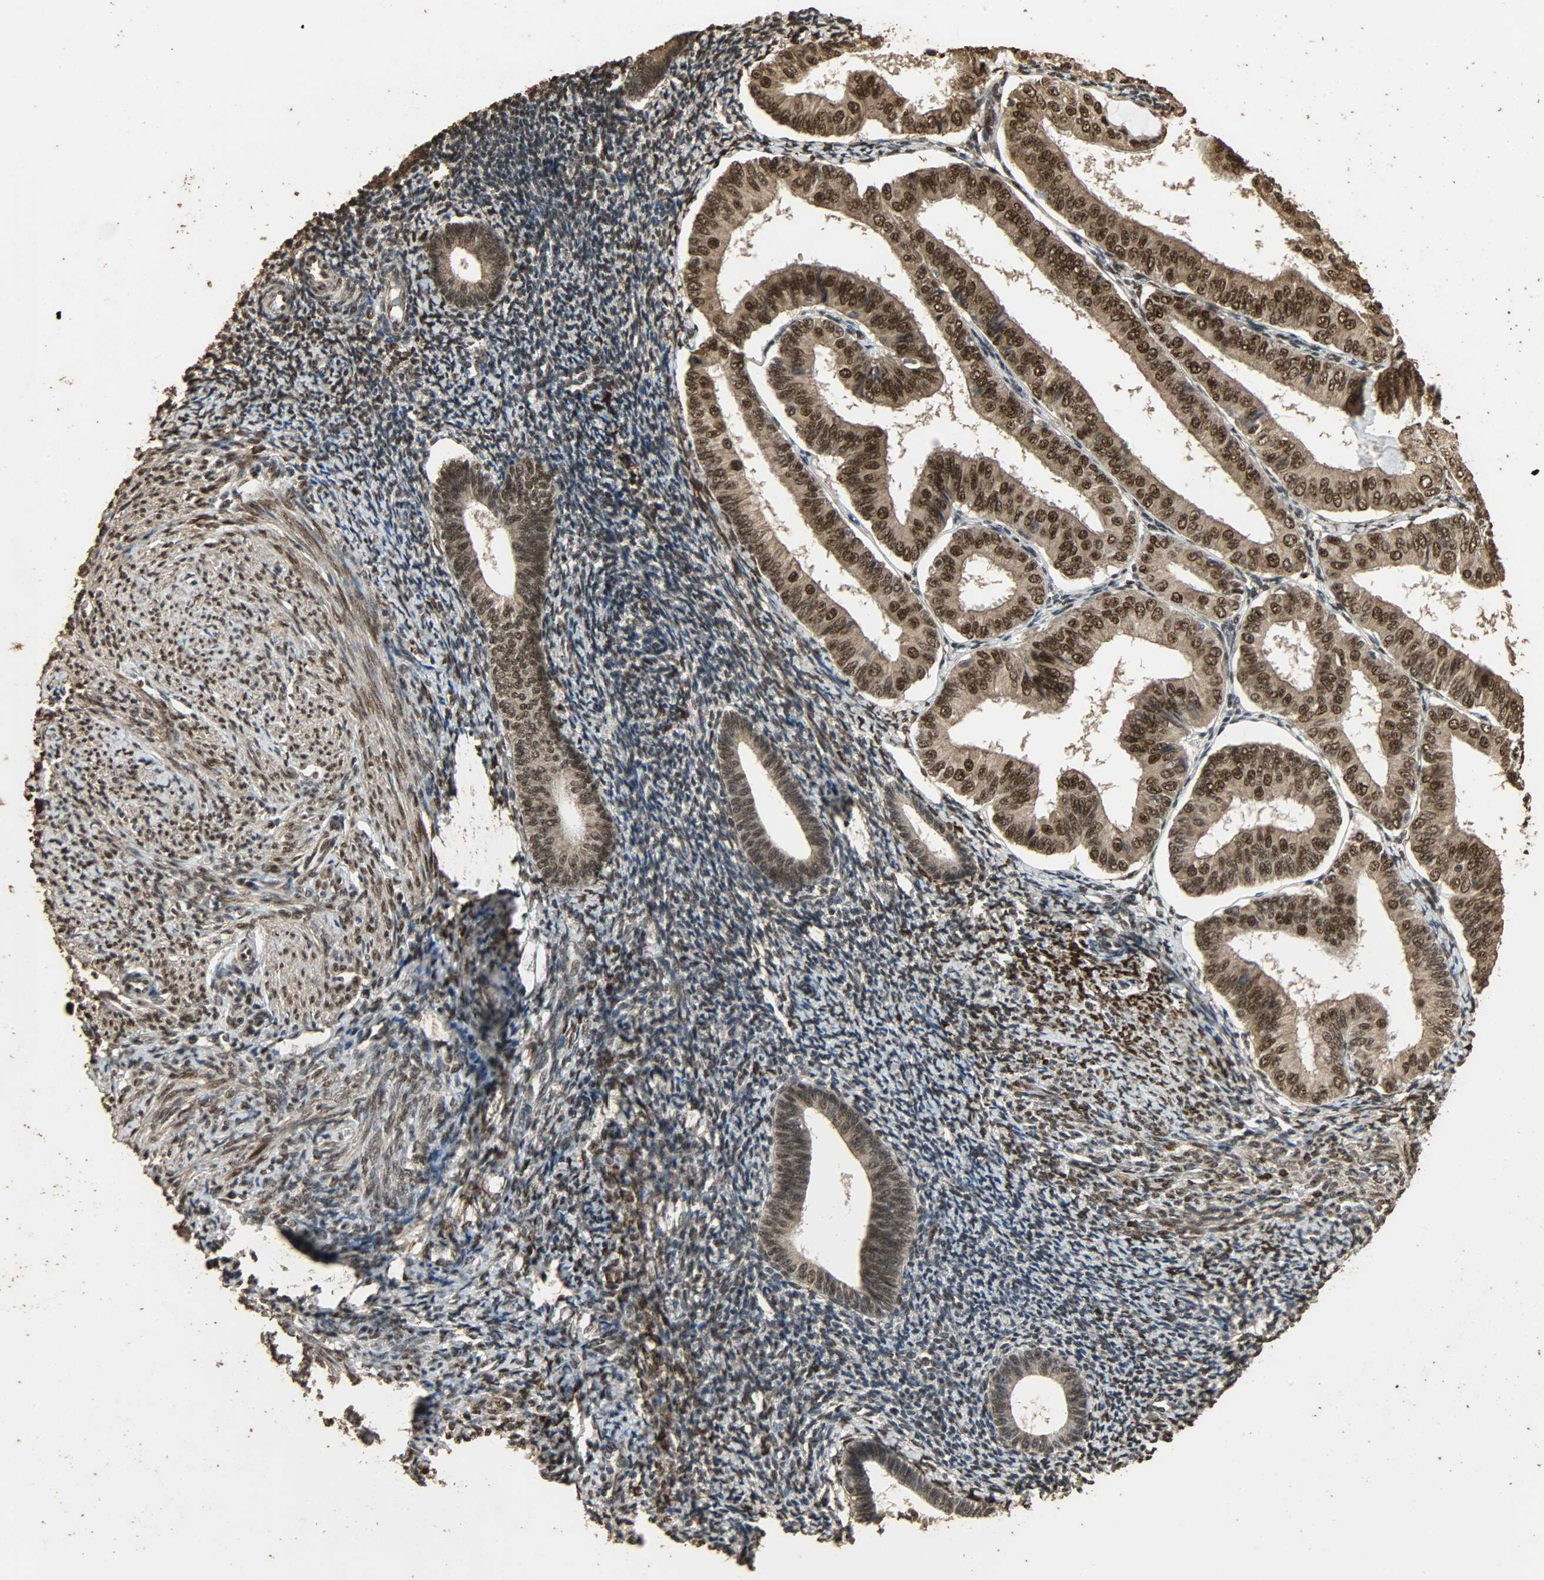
{"staining": {"intensity": "moderate", "quantity": "<25%", "location": "nuclear"}, "tissue": "endometrium", "cell_type": "Cells in endometrial stroma", "image_type": "normal", "snomed": [{"axis": "morphology", "description": "Normal tissue, NOS"}, {"axis": "topography", "description": "Endometrium"}], "caption": "Protein positivity by immunohistochemistry (IHC) displays moderate nuclear expression in about <25% of cells in endometrial stroma in benign endometrium. (DAB = brown stain, brightfield microscopy at high magnification).", "gene": "CCNT2", "patient": {"sex": "female", "age": 57}}